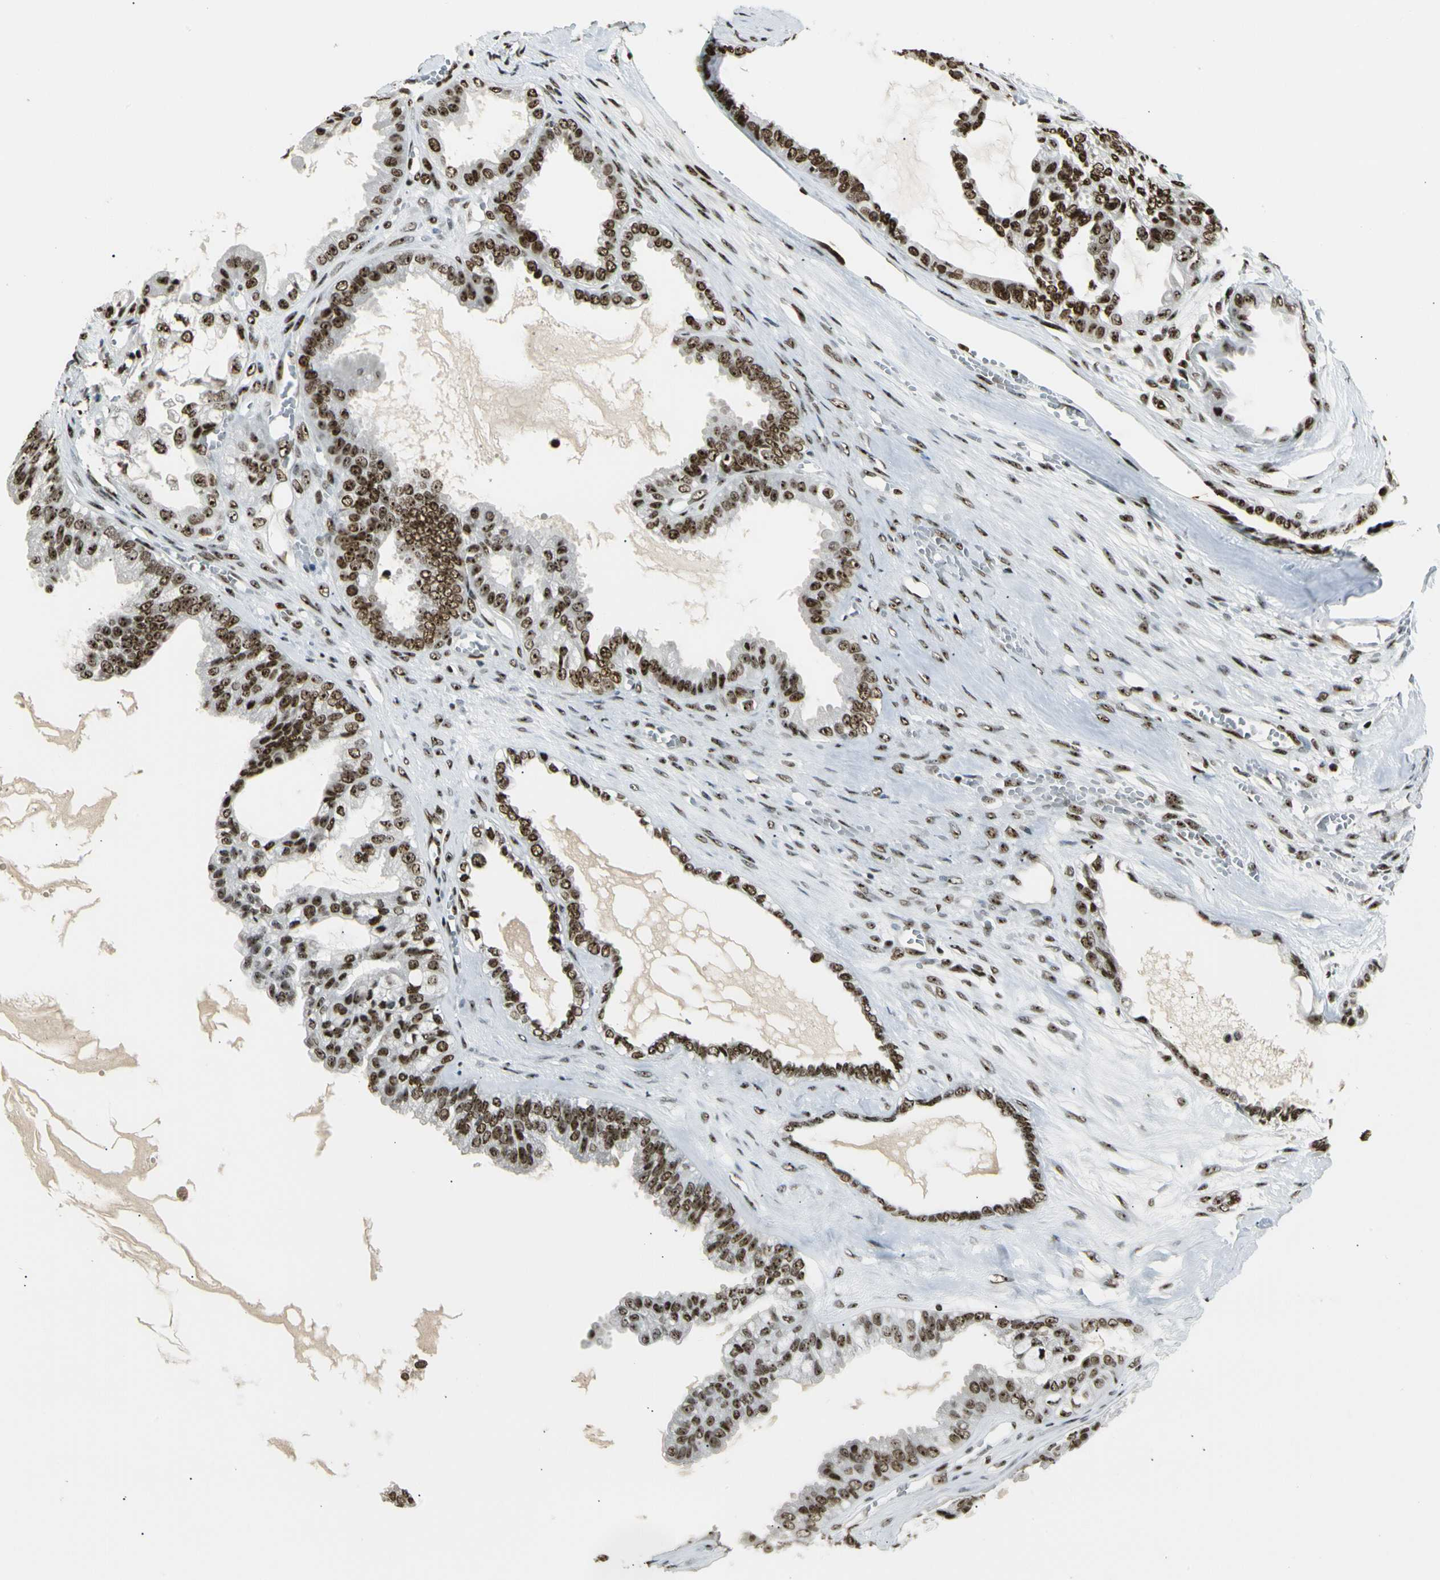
{"staining": {"intensity": "strong", "quantity": ">75%", "location": "nuclear"}, "tissue": "ovarian cancer", "cell_type": "Tumor cells", "image_type": "cancer", "snomed": [{"axis": "morphology", "description": "Carcinoma, NOS"}, {"axis": "morphology", "description": "Carcinoma, endometroid"}, {"axis": "topography", "description": "Ovary"}], "caption": "Human ovarian cancer (carcinoma) stained with a brown dye demonstrates strong nuclear positive positivity in about >75% of tumor cells.", "gene": "UBTF", "patient": {"sex": "female", "age": 50}}